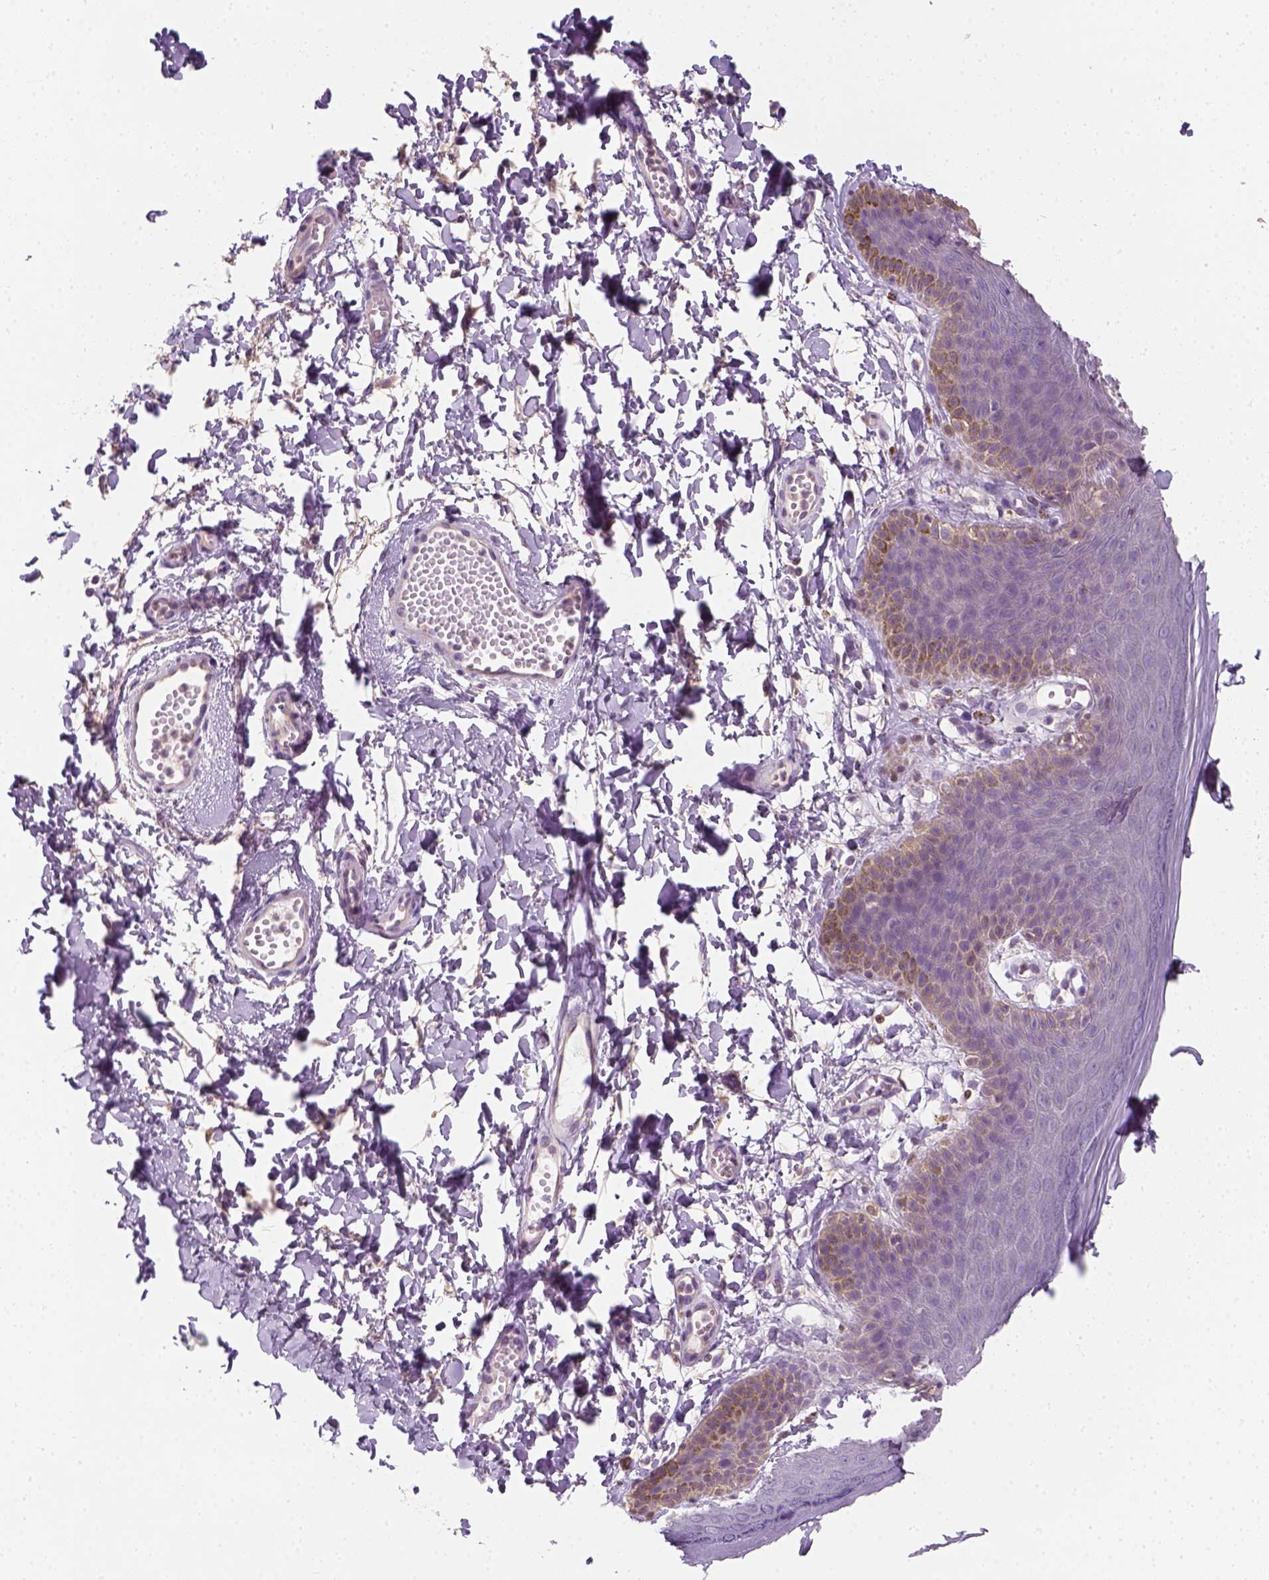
{"staining": {"intensity": "weak", "quantity": "<25%", "location": "cytoplasmic/membranous"}, "tissue": "skin", "cell_type": "Epidermal cells", "image_type": "normal", "snomed": [{"axis": "morphology", "description": "Normal tissue, NOS"}, {"axis": "topography", "description": "Anal"}], "caption": "Immunohistochemistry (IHC) image of benign skin: skin stained with DAB (3,3'-diaminobenzidine) reveals no significant protein positivity in epidermal cells. The staining was performed using DAB to visualize the protein expression in brown, while the nuclei were stained in blue with hematoxylin (Magnification: 20x).", "gene": "EPHB1", "patient": {"sex": "male", "age": 53}}